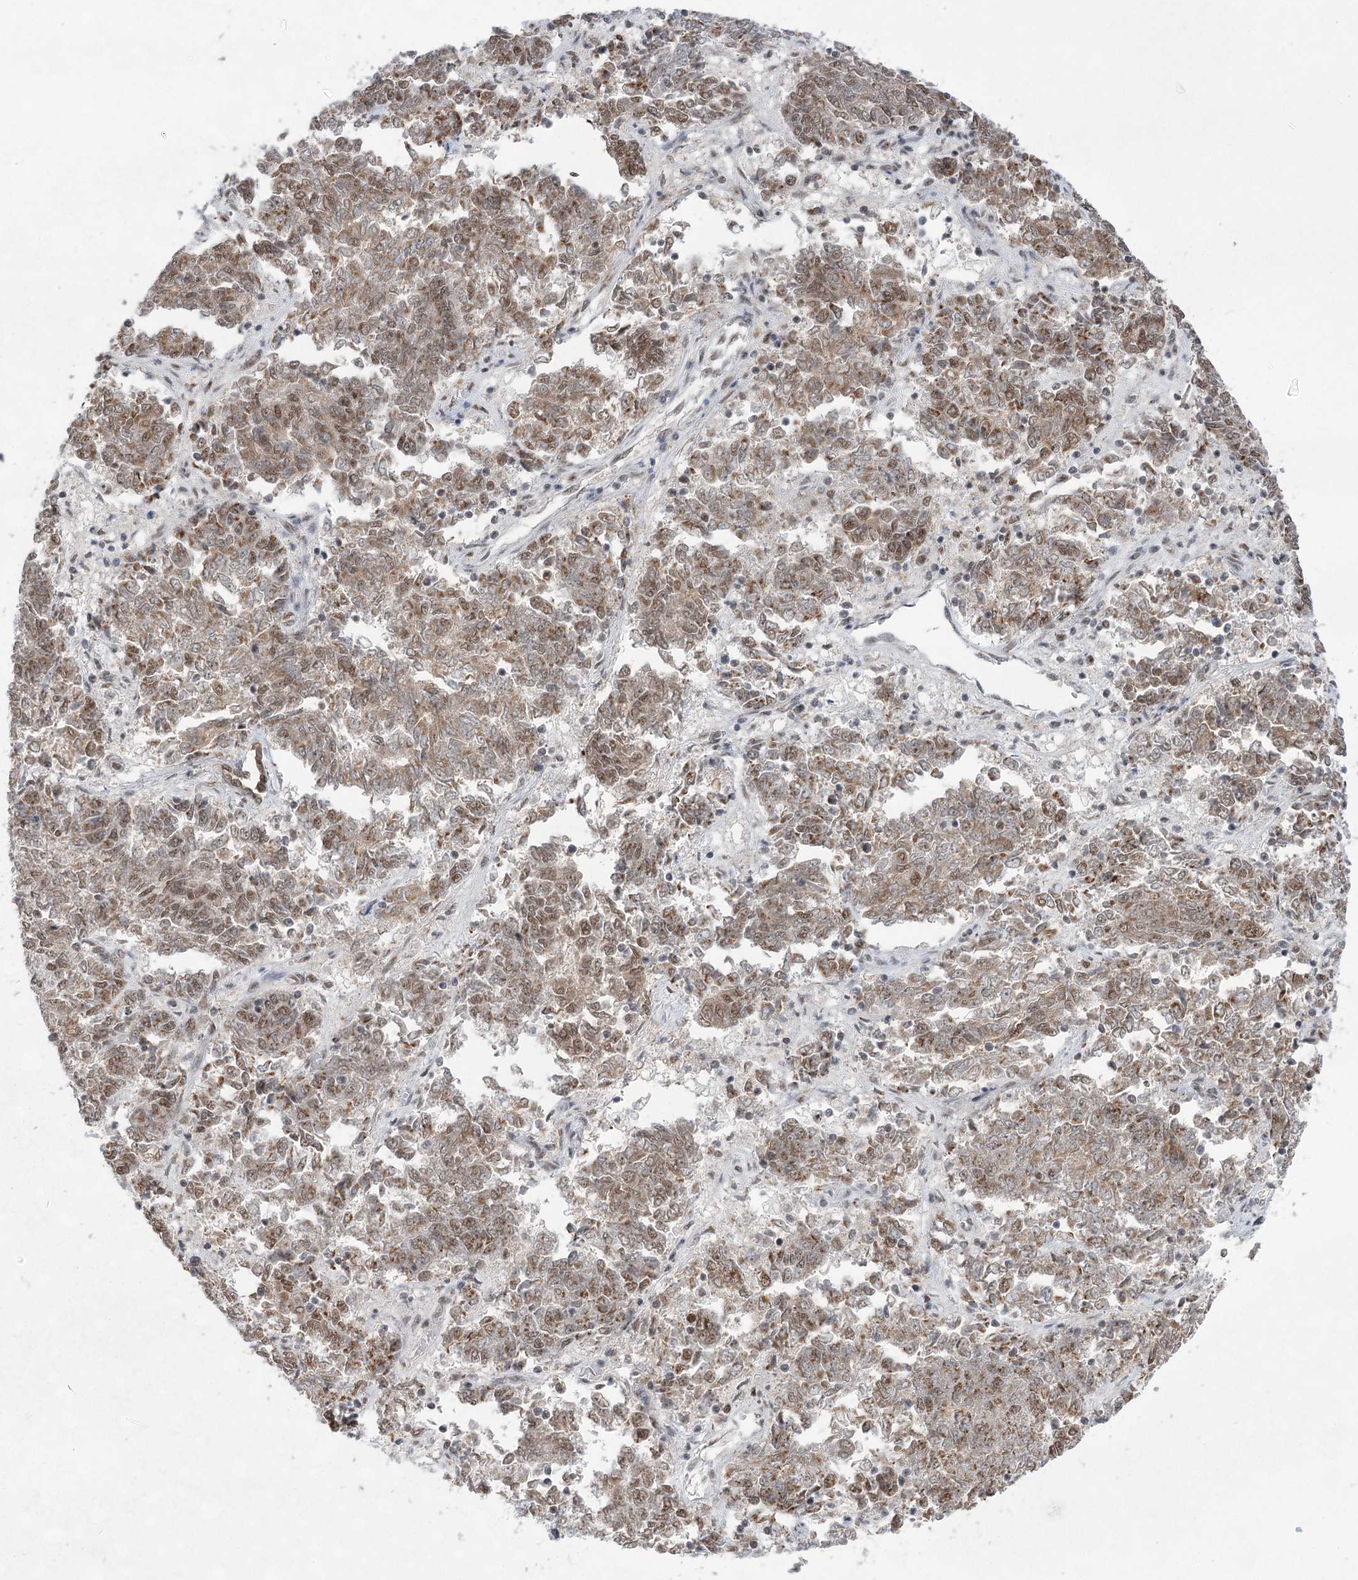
{"staining": {"intensity": "weak", "quantity": "25%-75%", "location": "nuclear"}, "tissue": "endometrial cancer", "cell_type": "Tumor cells", "image_type": "cancer", "snomed": [{"axis": "morphology", "description": "Adenocarcinoma, NOS"}, {"axis": "topography", "description": "Endometrium"}], "caption": "IHC (DAB (3,3'-diaminobenzidine)) staining of adenocarcinoma (endometrial) shows weak nuclear protein expression in about 25%-75% of tumor cells.", "gene": "ZCCHC8", "patient": {"sex": "female", "age": 80}}